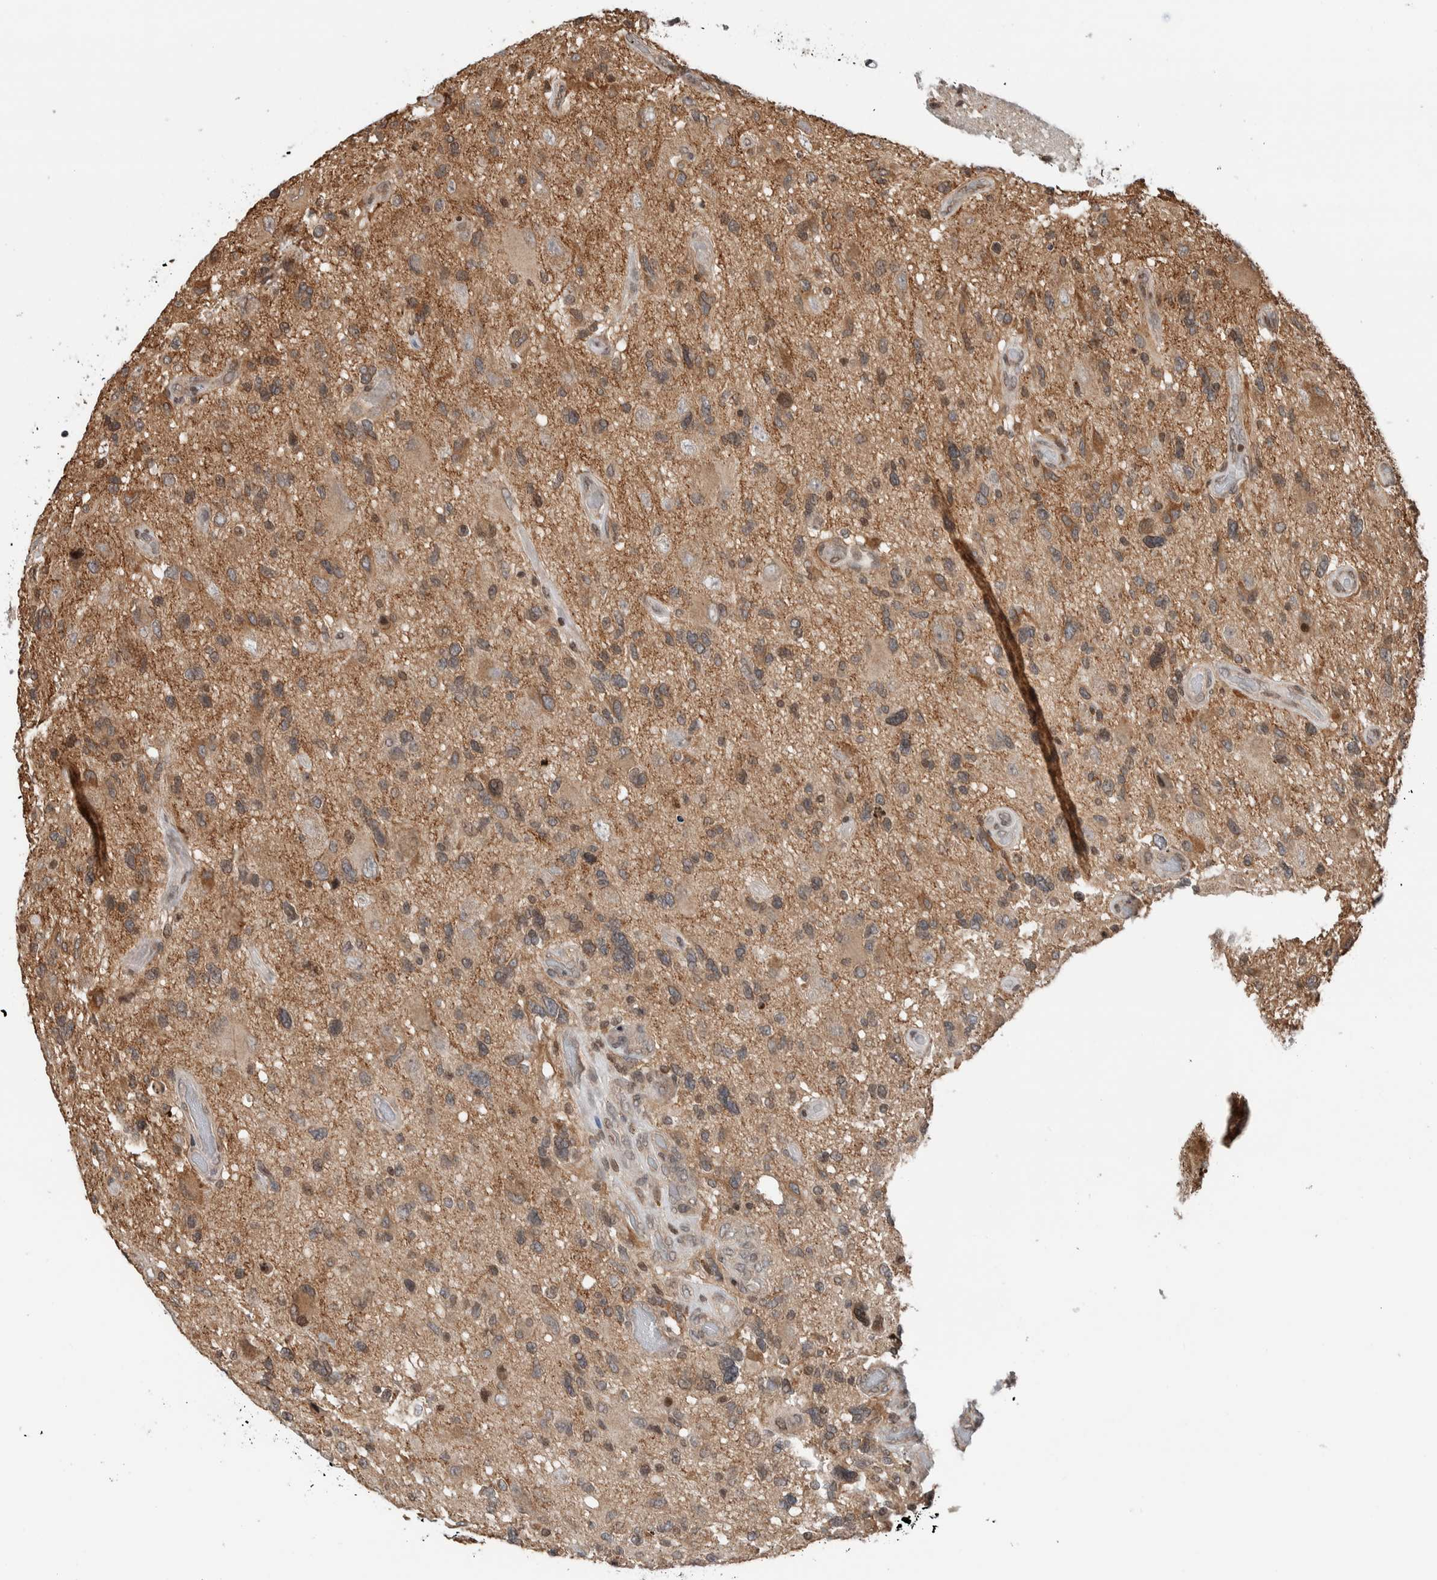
{"staining": {"intensity": "weak", "quantity": "25%-75%", "location": "cytoplasmic/membranous"}, "tissue": "glioma", "cell_type": "Tumor cells", "image_type": "cancer", "snomed": [{"axis": "morphology", "description": "Glioma, malignant, High grade"}, {"axis": "topography", "description": "Brain"}], "caption": "Glioma stained with immunohistochemistry reveals weak cytoplasmic/membranous staining in approximately 25%-75% of tumor cells.", "gene": "NPLOC4", "patient": {"sex": "male", "age": 33}}